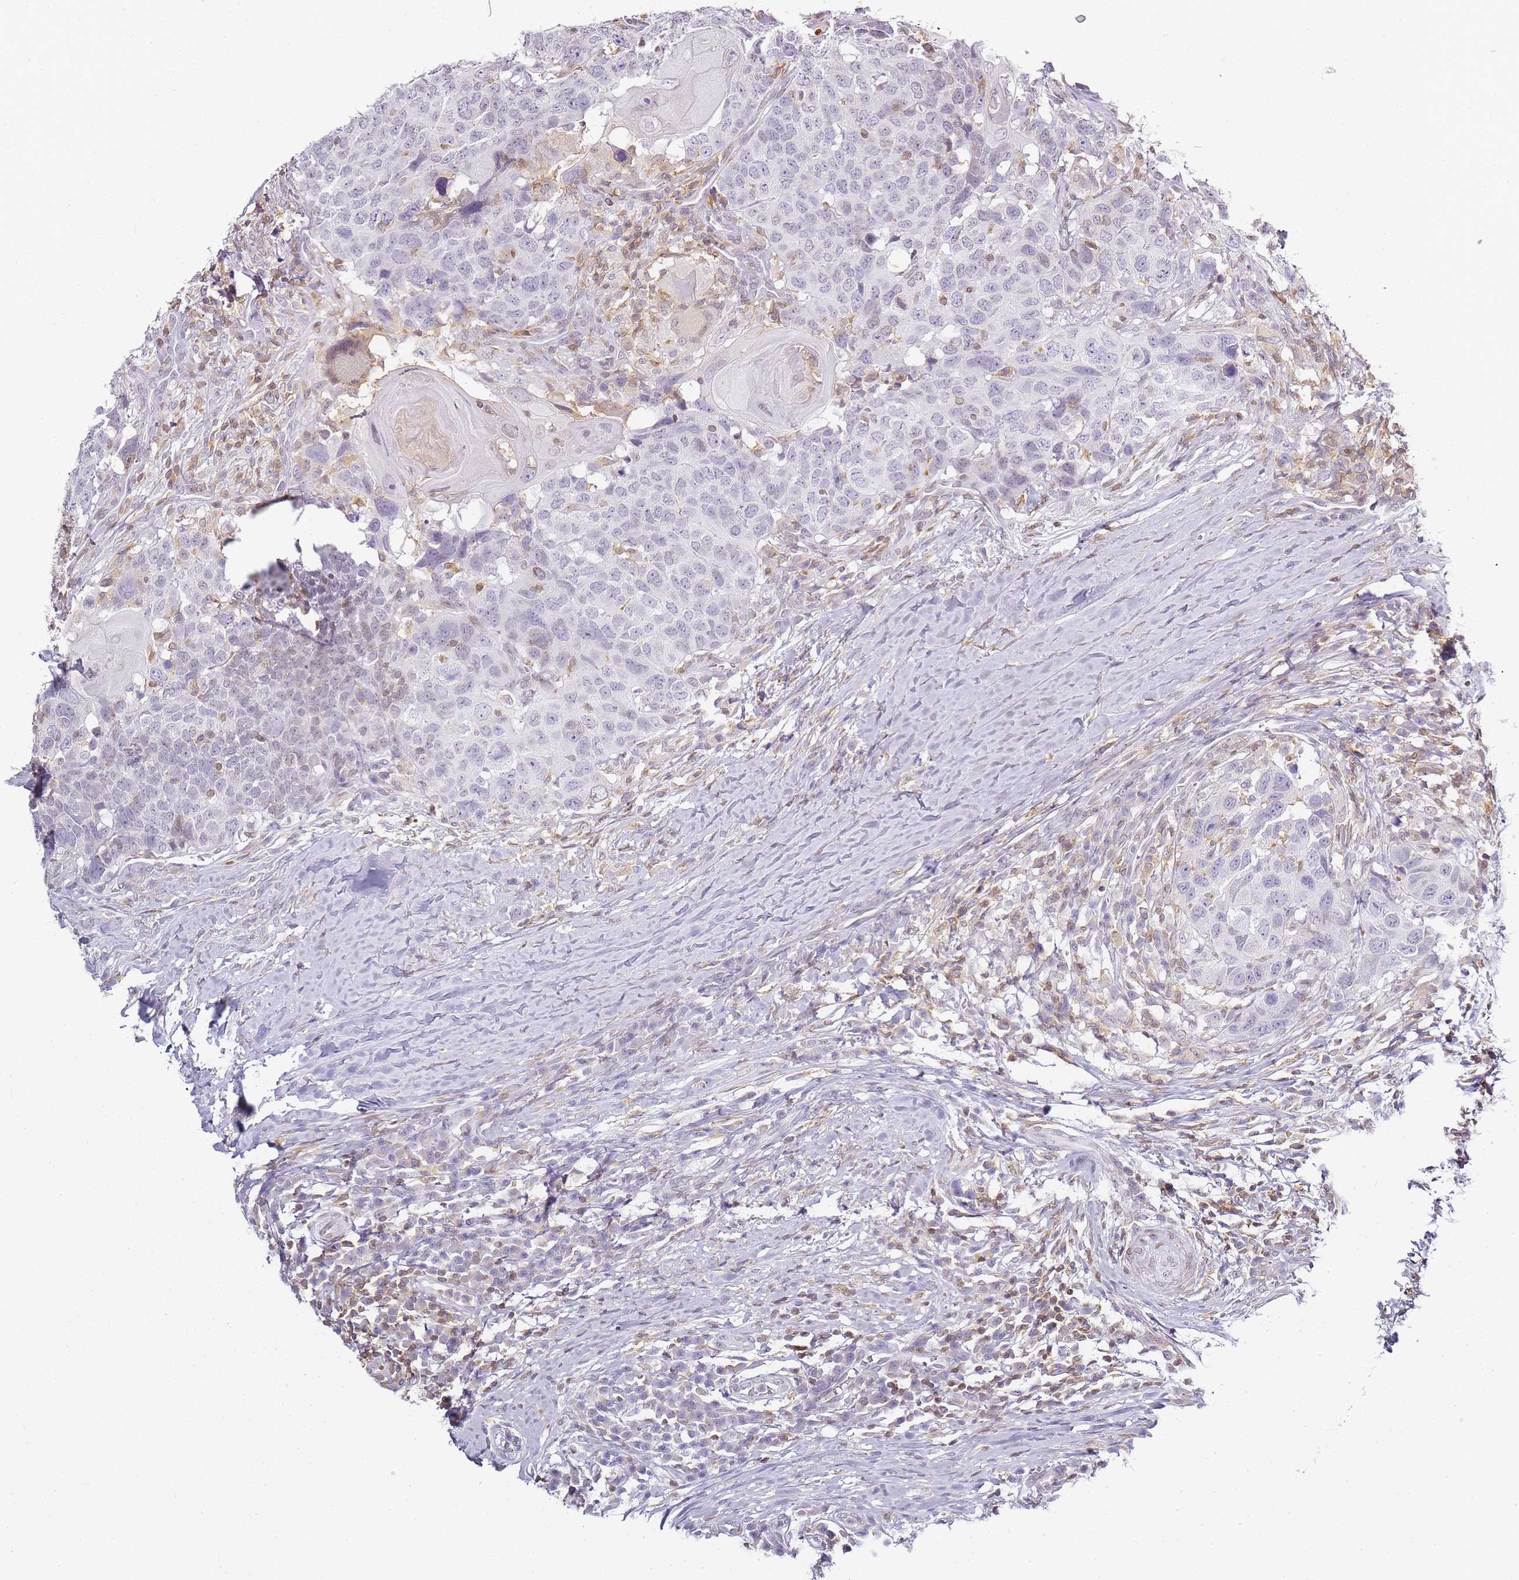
{"staining": {"intensity": "negative", "quantity": "none", "location": "none"}, "tissue": "head and neck cancer", "cell_type": "Tumor cells", "image_type": "cancer", "snomed": [{"axis": "morphology", "description": "Normal tissue, NOS"}, {"axis": "morphology", "description": "Squamous cell carcinoma, NOS"}, {"axis": "topography", "description": "Skeletal muscle"}, {"axis": "topography", "description": "Vascular tissue"}, {"axis": "topography", "description": "Peripheral nerve tissue"}, {"axis": "topography", "description": "Head-Neck"}], "caption": "Immunohistochemistry image of head and neck cancer stained for a protein (brown), which displays no staining in tumor cells.", "gene": "JAKMIP1", "patient": {"sex": "male", "age": 66}}